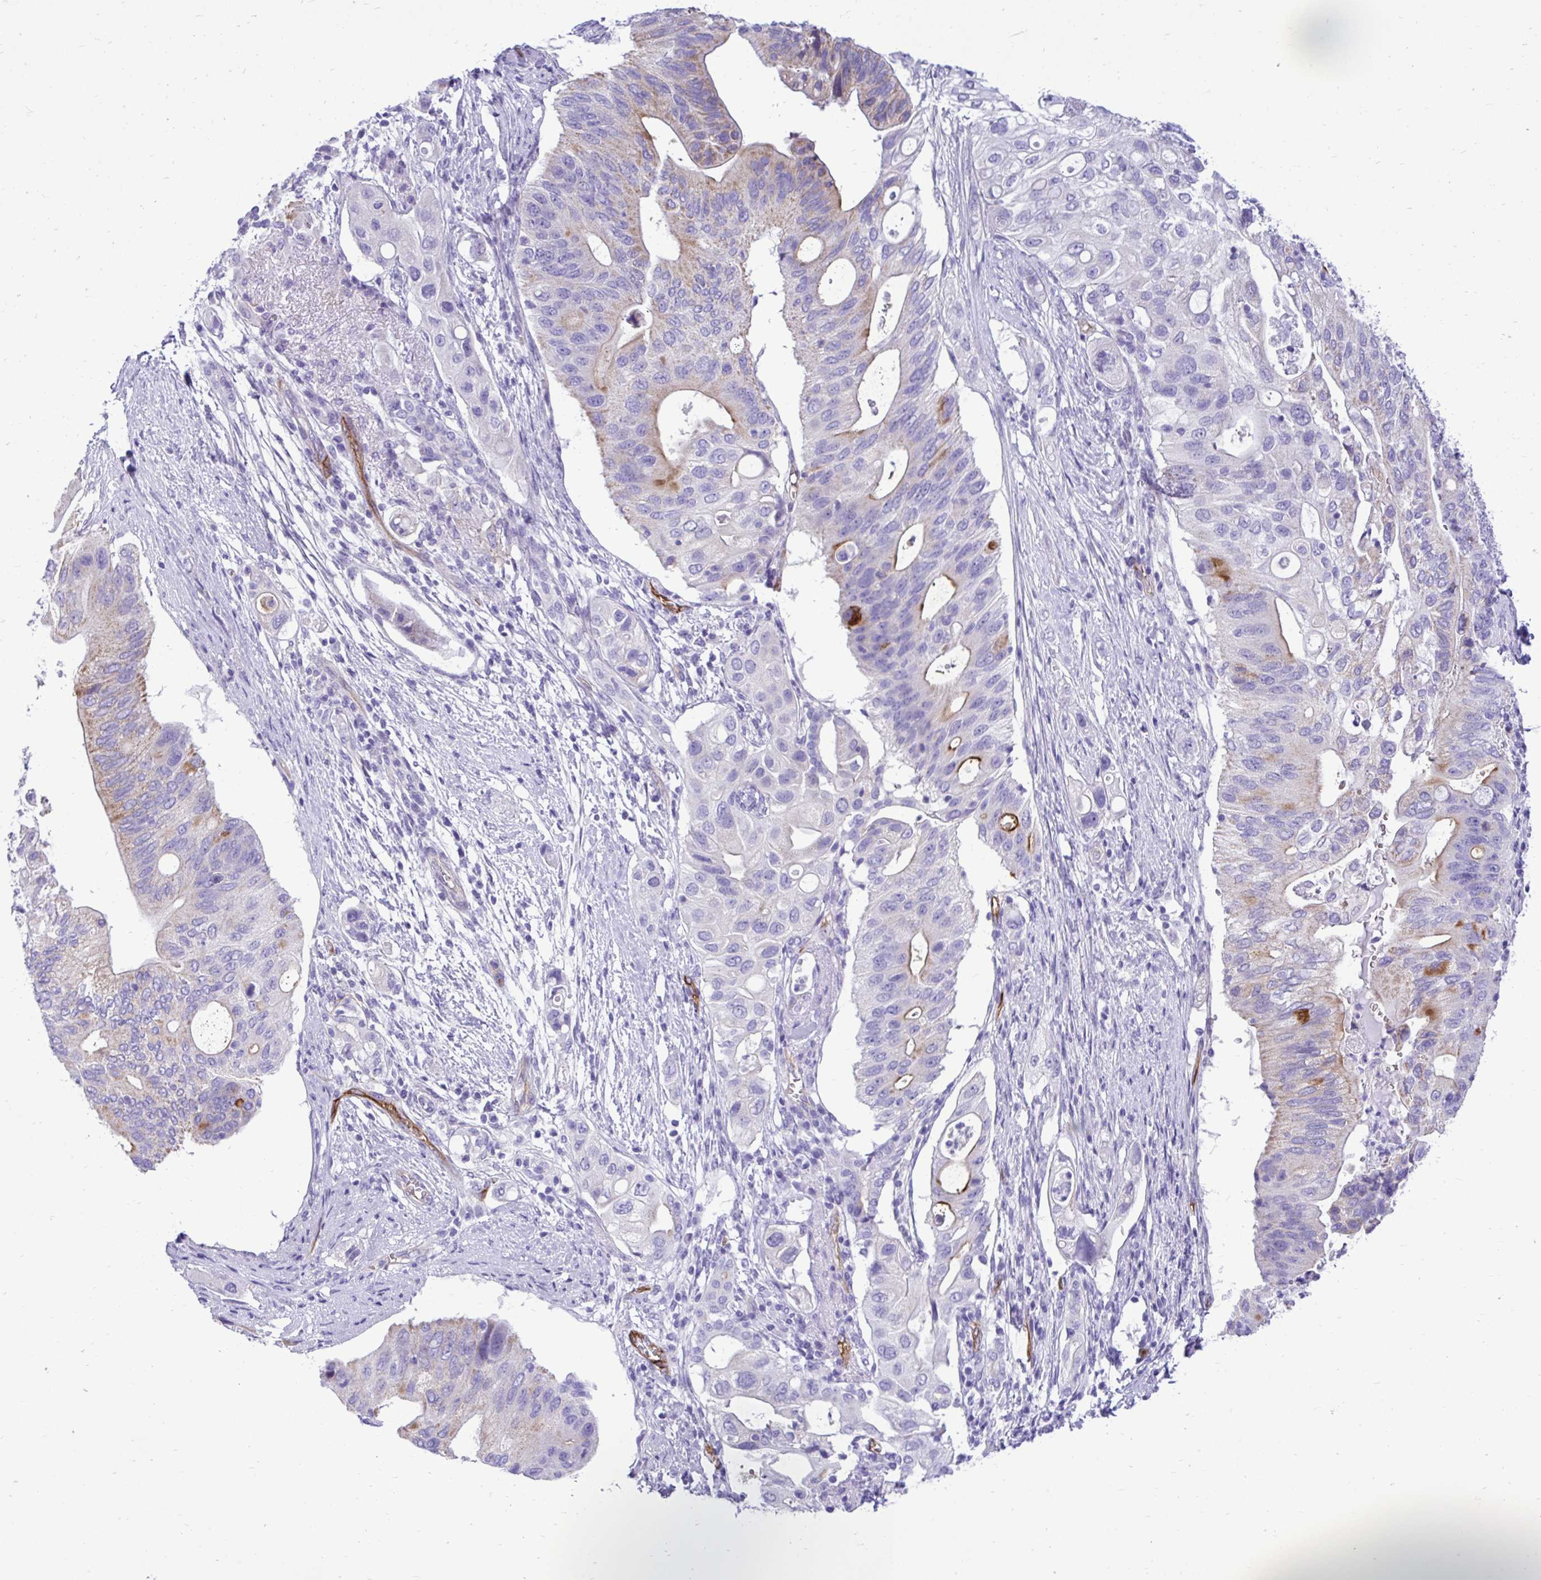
{"staining": {"intensity": "moderate", "quantity": "<25%", "location": "cytoplasmic/membranous"}, "tissue": "pancreatic cancer", "cell_type": "Tumor cells", "image_type": "cancer", "snomed": [{"axis": "morphology", "description": "Adenocarcinoma, NOS"}, {"axis": "topography", "description": "Pancreas"}], "caption": "Protein expression analysis of adenocarcinoma (pancreatic) exhibits moderate cytoplasmic/membranous expression in about <25% of tumor cells.", "gene": "ABCG2", "patient": {"sex": "female", "age": 72}}